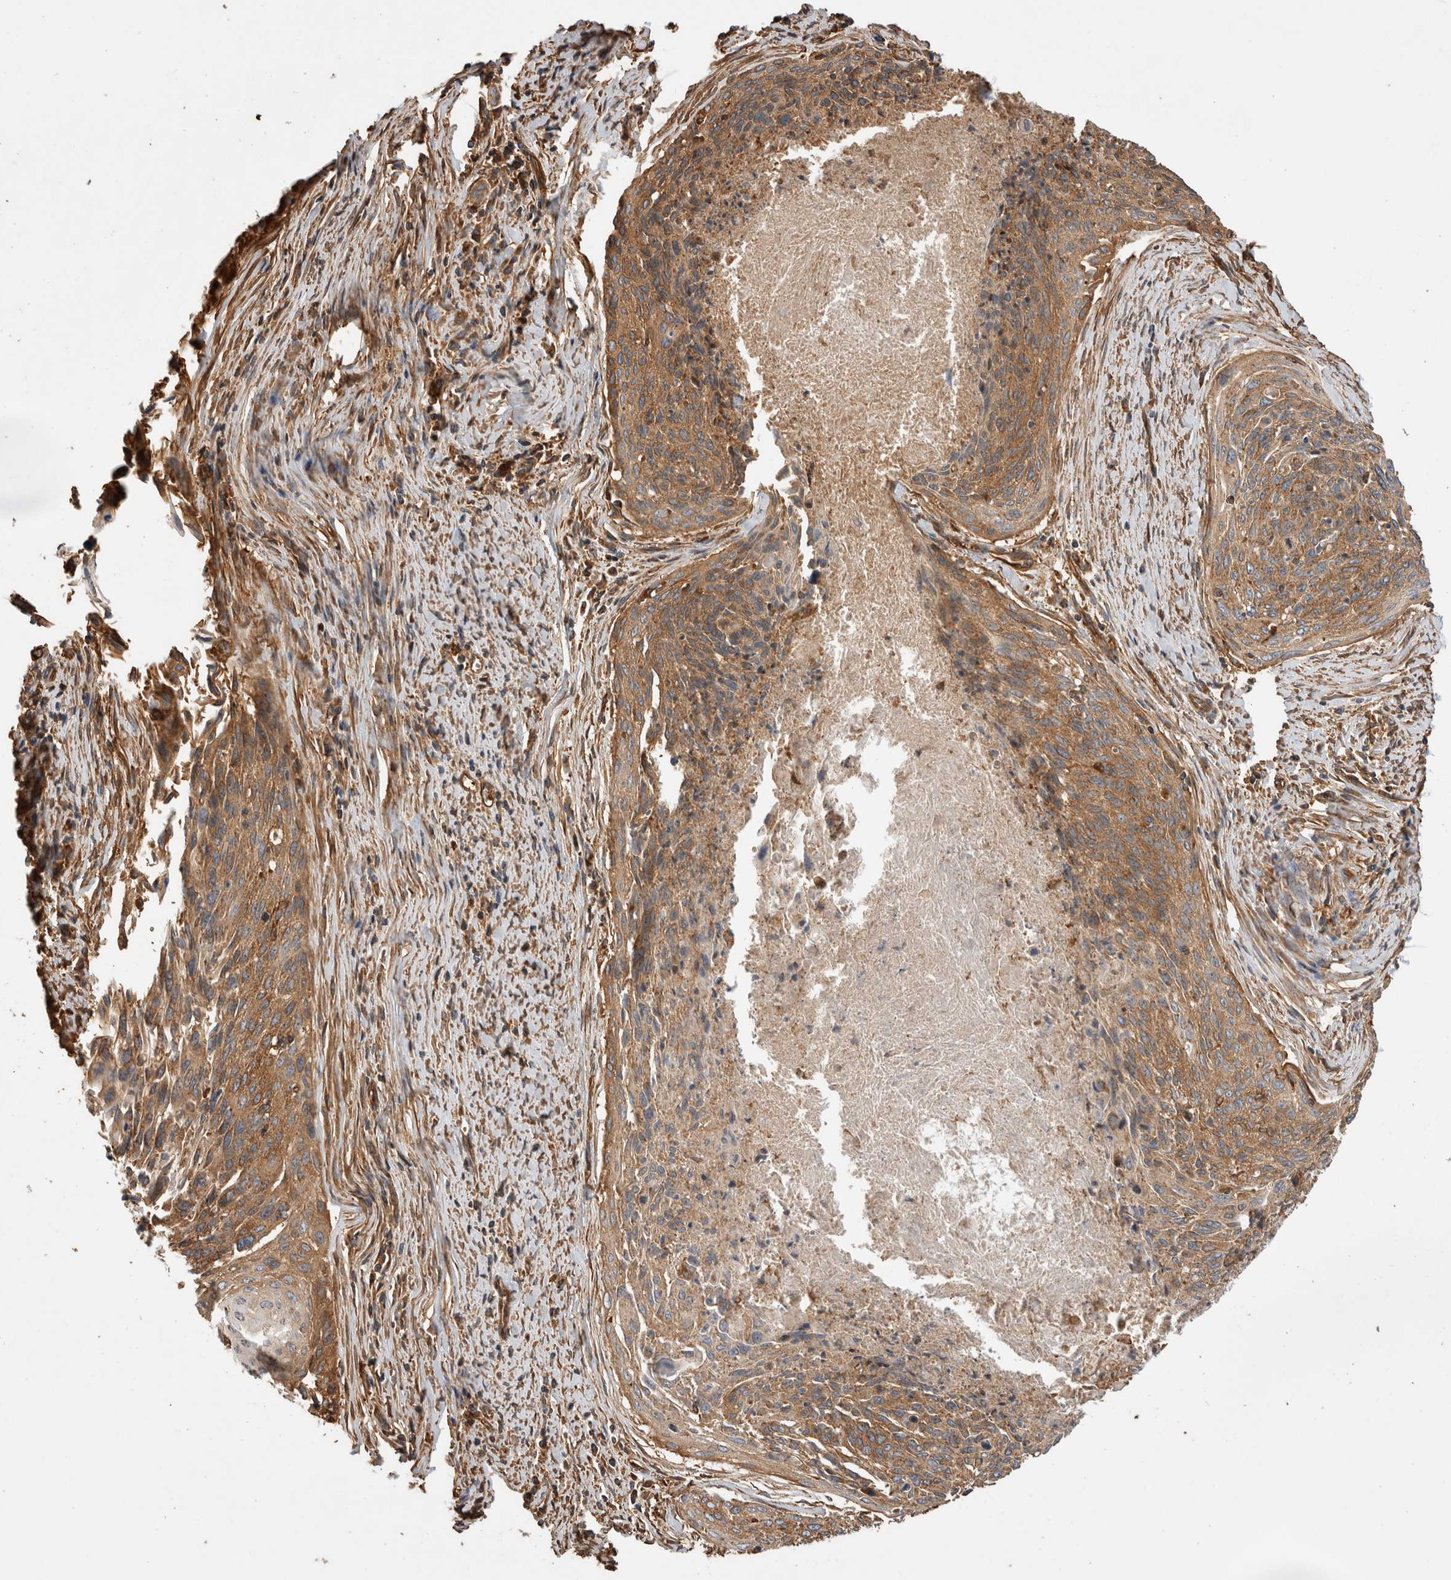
{"staining": {"intensity": "moderate", "quantity": ">75%", "location": "cytoplasmic/membranous"}, "tissue": "cervical cancer", "cell_type": "Tumor cells", "image_type": "cancer", "snomed": [{"axis": "morphology", "description": "Squamous cell carcinoma, NOS"}, {"axis": "topography", "description": "Cervix"}], "caption": "IHC micrograph of neoplastic tissue: human cervical cancer (squamous cell carcinoma) stained using immunohistochemistry demonstrates medium levels of moderate protein expression localized specifically in the cytoplasmic/membranous of tumor cells, appearing as a cytoplasmic/membranous brown color.", "gene": "ZNF397", "patient": {"sex": "female", "age": 55}}